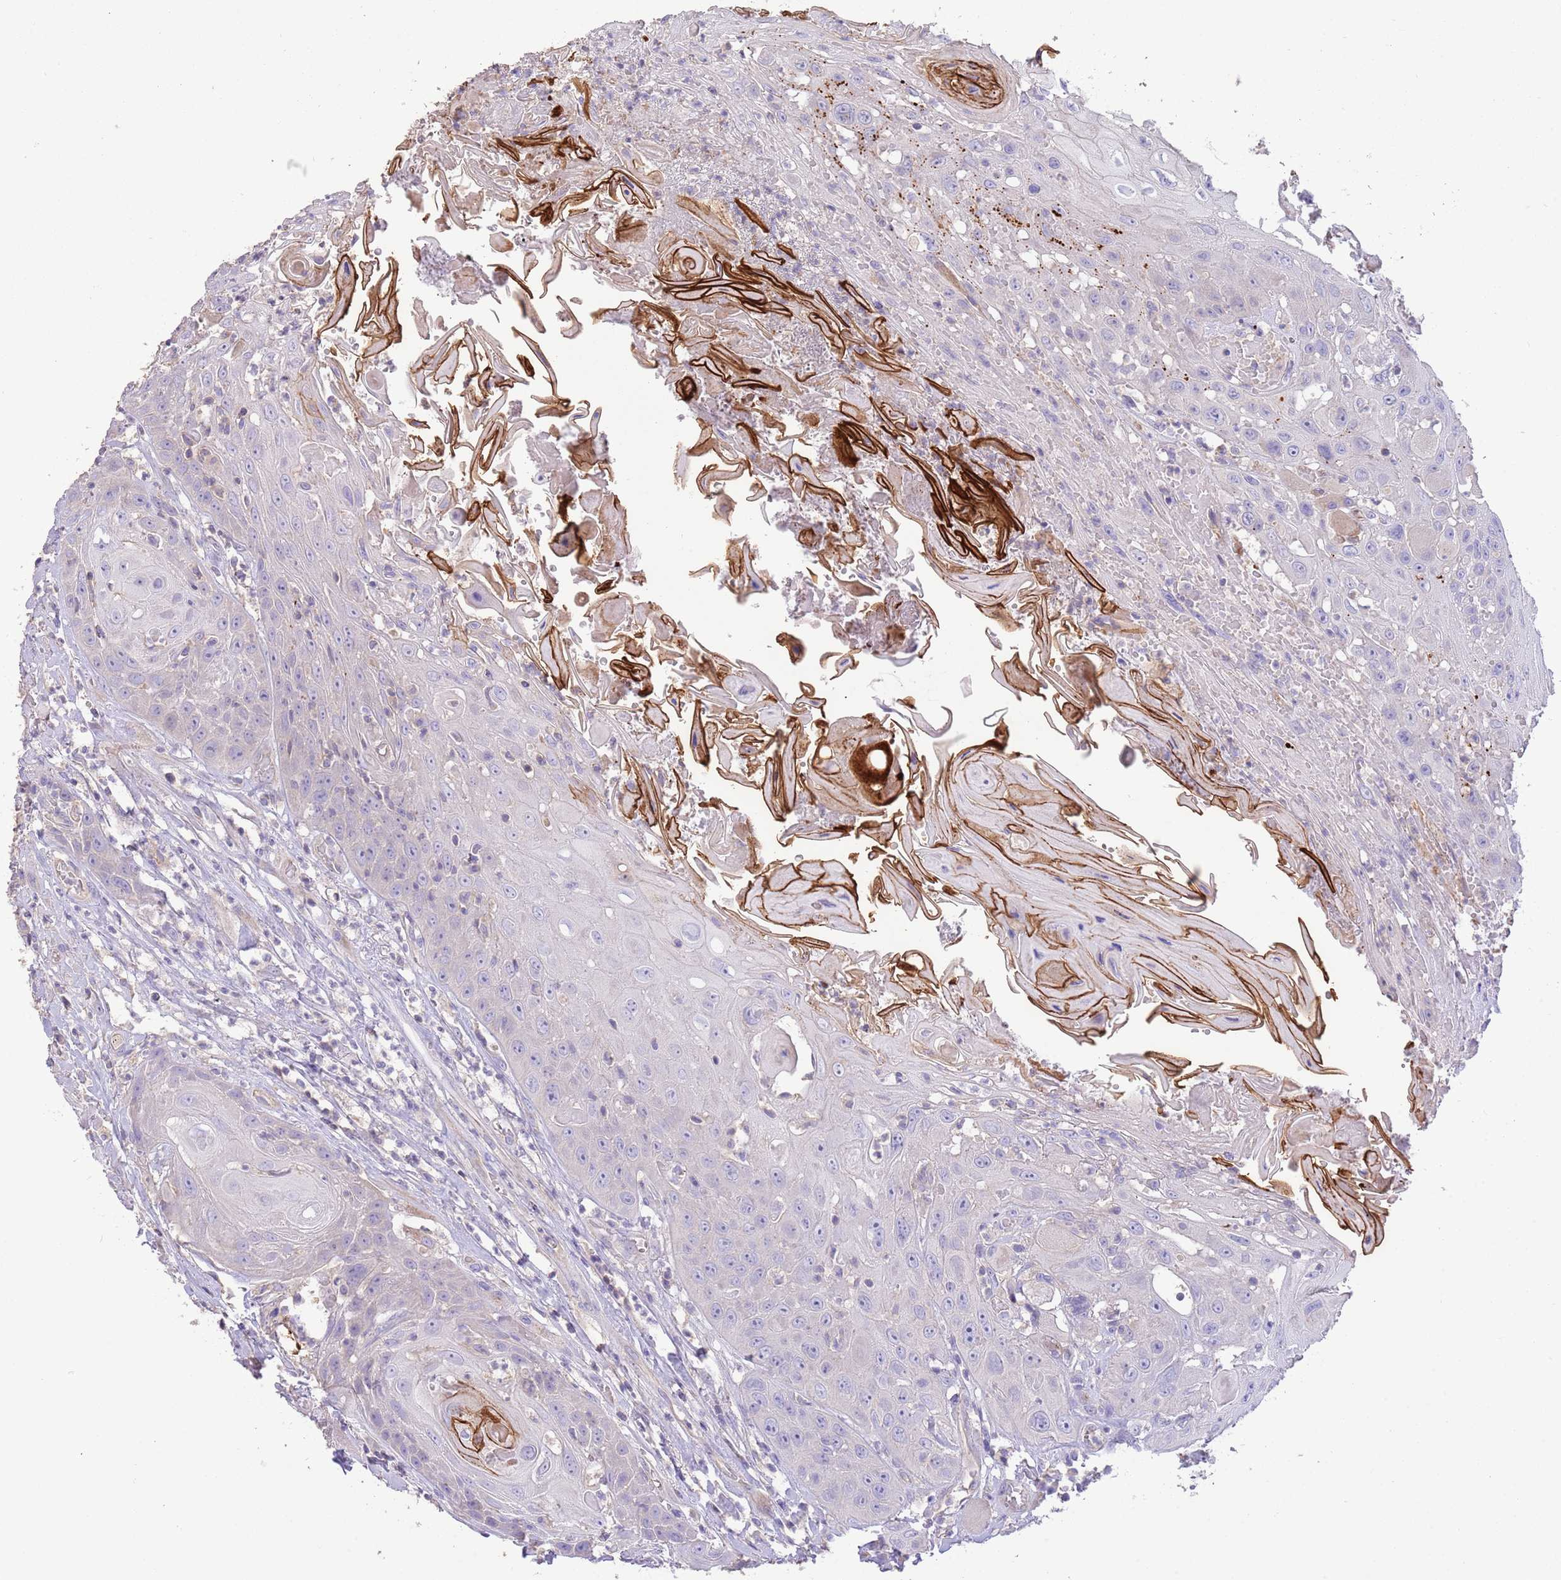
{"staining": {"intensity": "negative", "quantity": "none", "location": "none"}, "tissue": "head and neck cancer", "cell_type": "Tumor cells", "image_type": "cancer", "snomed": [{"axis": "morphology", "description": "Squamous cell carcinoma, NOS"}, {"axis": "topography", "description": "Head-Neck"}], "caption": "Head and neck cancer stained for a protein using immunohistochemistry (IHC) exhibits no staining tumor cells.", "gene": "SFTPA1", "patient": {"sex": "female", "age": 59}}